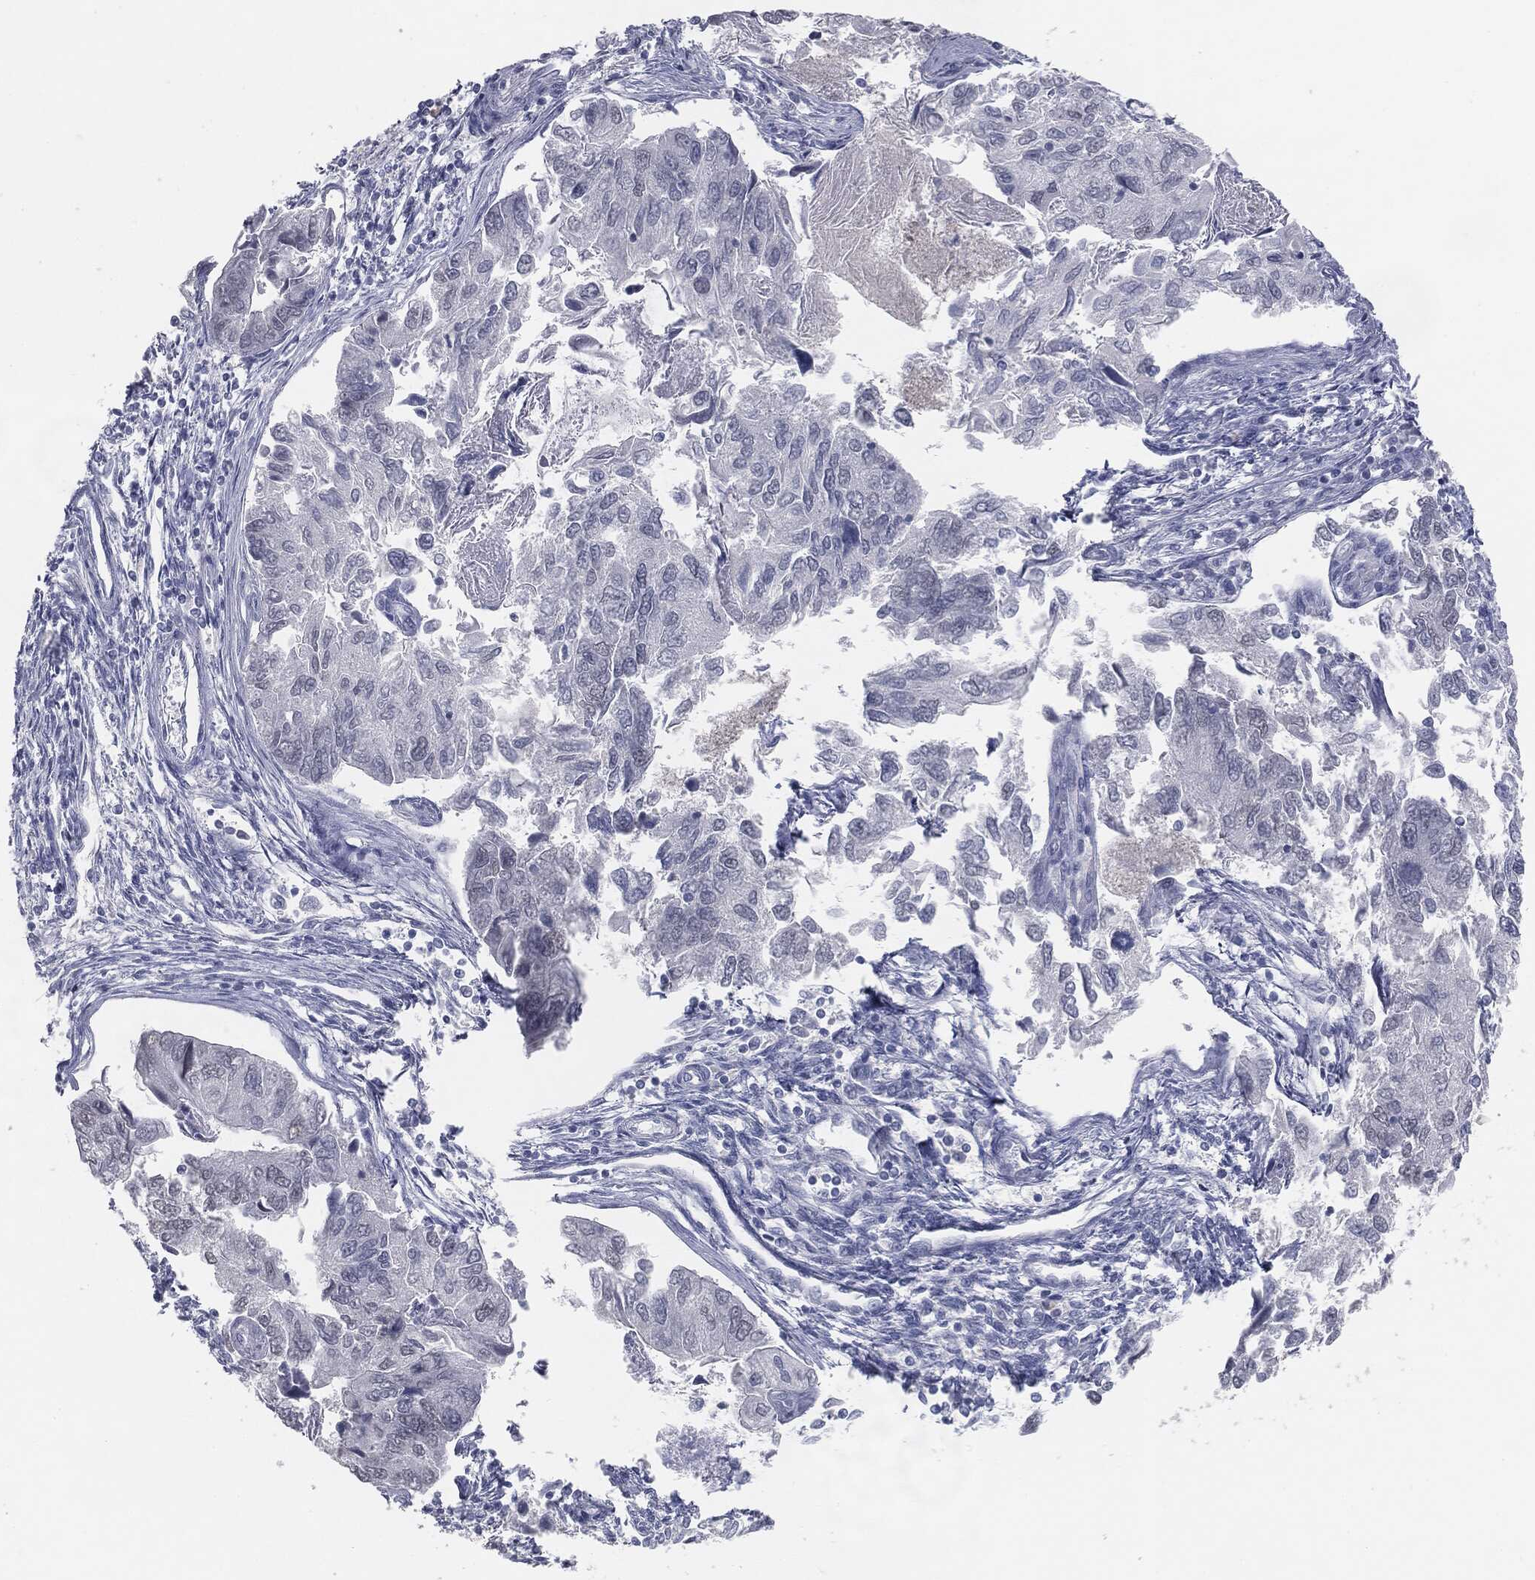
{"staining": {"intensity": "negative", "quantity": "none", "location": "none"}, "tissue": "endometrial cancer", "cell_type": "Tumor cells", "image_type": "cancer", "snomed": [{"axis": "morphology", "description": "Carcinoma, NOS"}, {"axis": "topography", "description": "Uterus"}], "caption": "Immunohistochemical staining of human carcinoma (endometrial) exhibits no significant positivity in tumor cells.", "gene": "PRAME", "patient": {"sex": "female", "age": 76}}